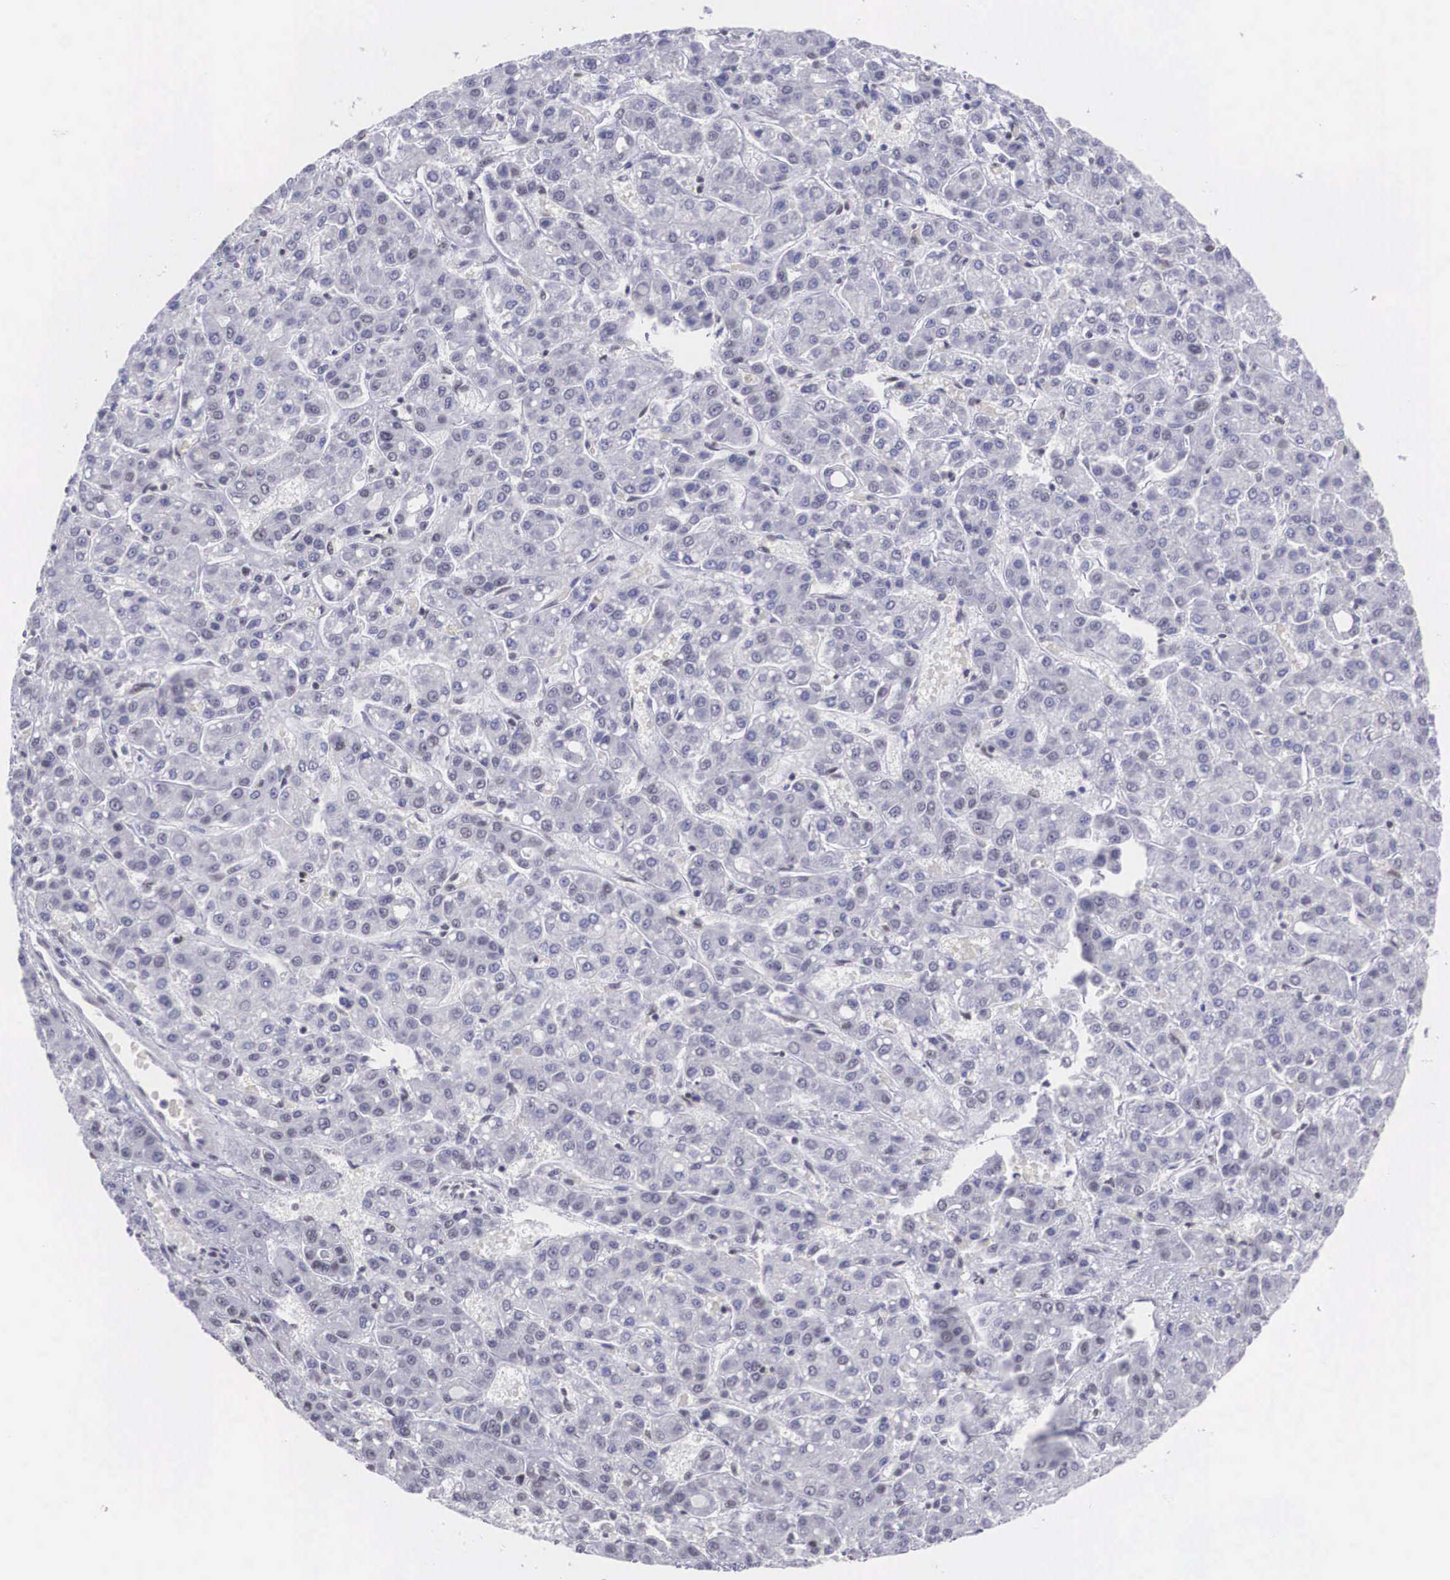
{"staining": {"intensity": "negative", "quantity": "none", "location": "none"}, "tissue": "liver cancer", "cell_type": "Tumor cells", "image_type": "cancer", "snomed": [{"axis": "morphology", "description": "Carcinoma, Hepatocellular, NOS"}, {"axis": "topography", "description": "Liver"}], "caption": "This is an IHC micrograph of human hepatocellular carcinoma (liver). There is no expression in tumor cells.", "gene": "CSTF2", "patient": {"sex": "male", "age": 69}}